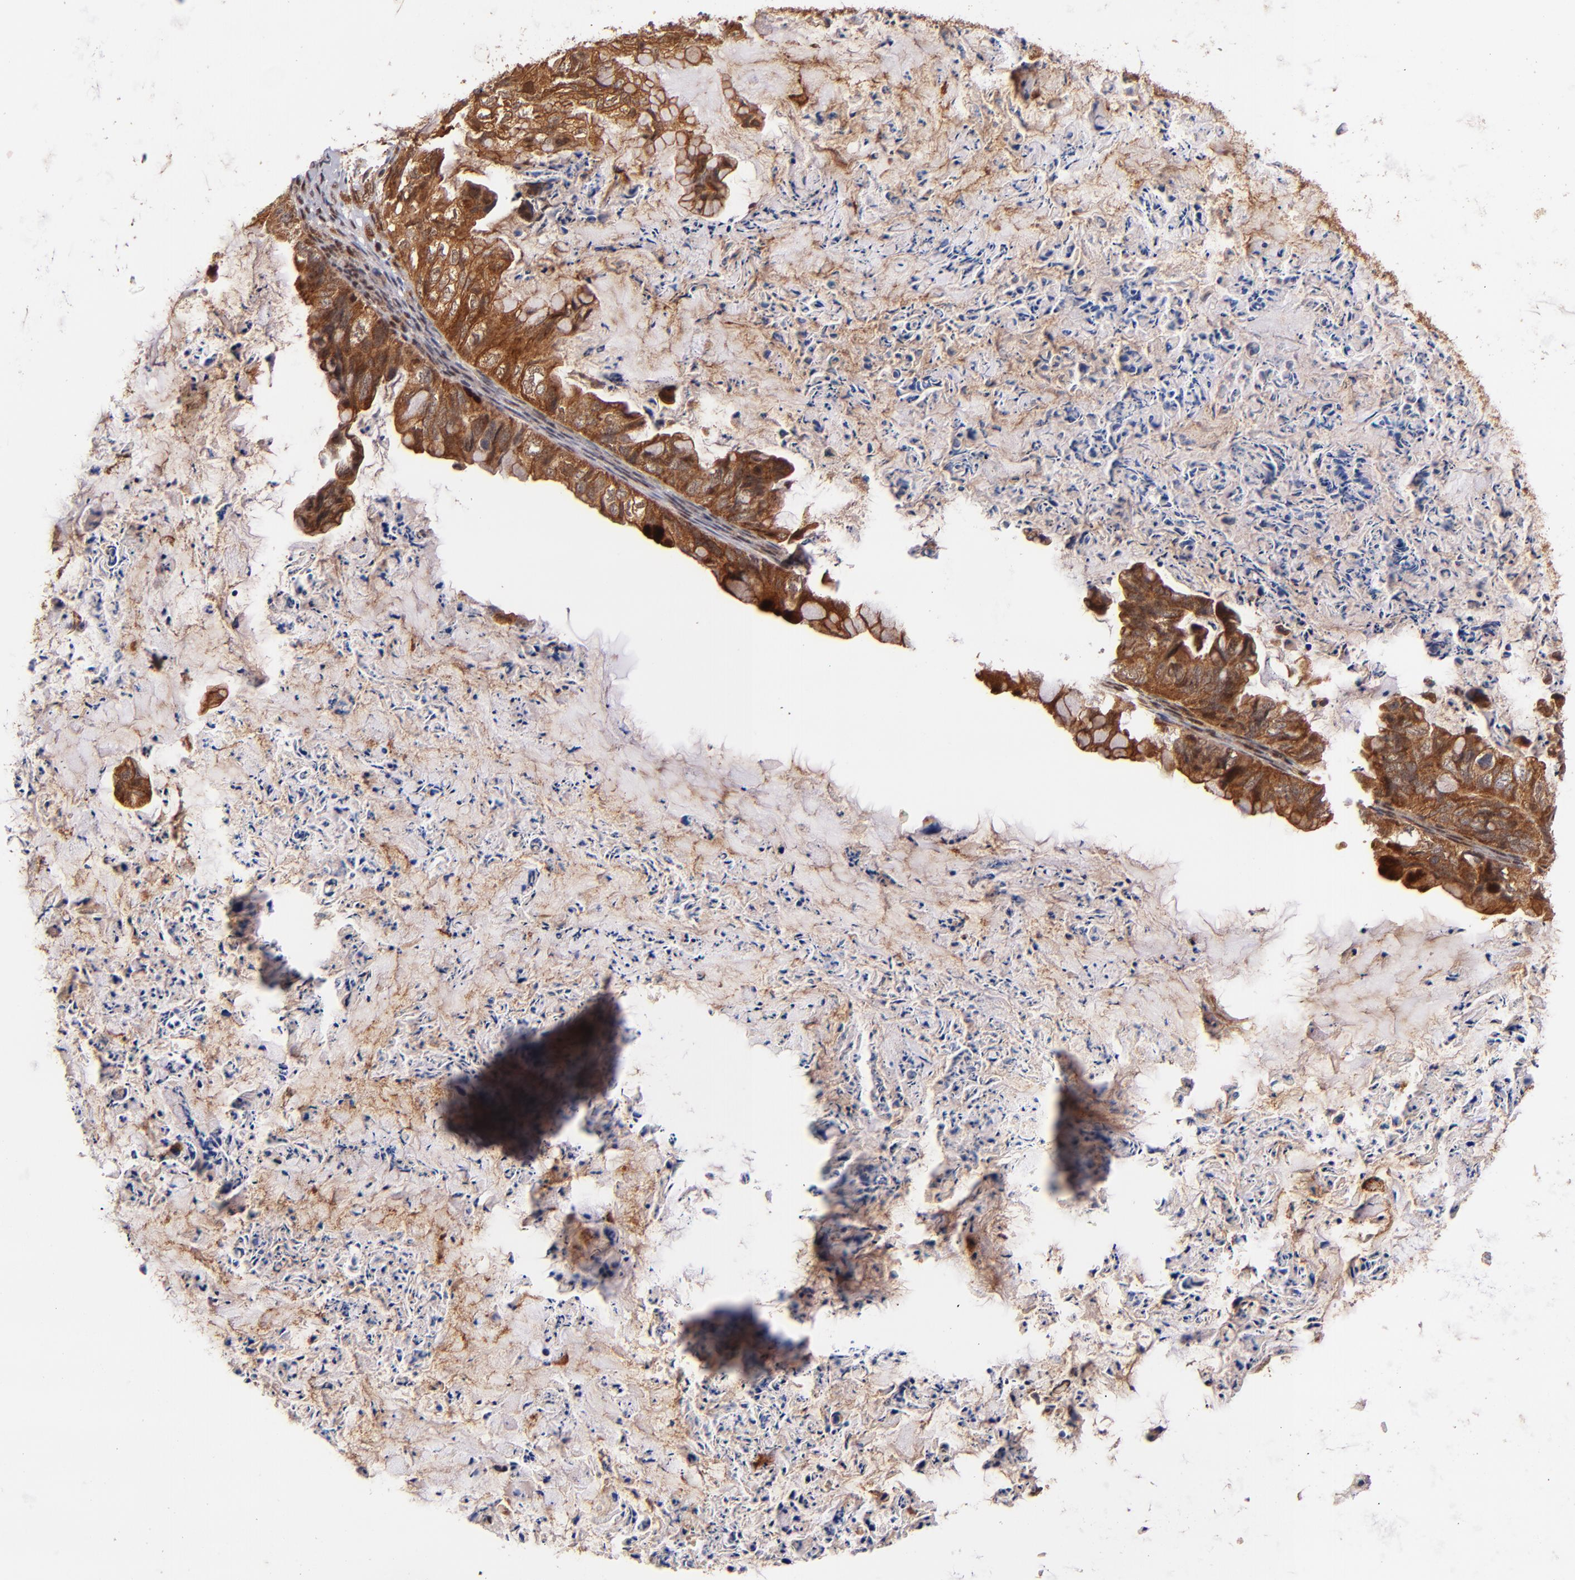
{"staining": {"intensity": "strong", "quantity": ">75%", "location": "cytoplasmic/membranous"}, "tissue": "ovarian cancer", "cell_type": "Tumor cells", "image_type": "cancer", "snomed": [{"axis": "morphology", "description": "Cystadenocarcinoma, mucinous, NOS"}, {"axis": "topography", "description": "Ovary"}], "caption": "Tumor cells exhibit high levels of strong cytoplasmic/membranous positivity in approximately >75% of cells in mucinous cystadenocarcinoma (ovarian). (Stains: DAB in brown, nuclei in blue, Microscopy: brightfield microscopy at high magnification).", "gene": "STX8", "patient": {"sex": "female", "age": 36}}